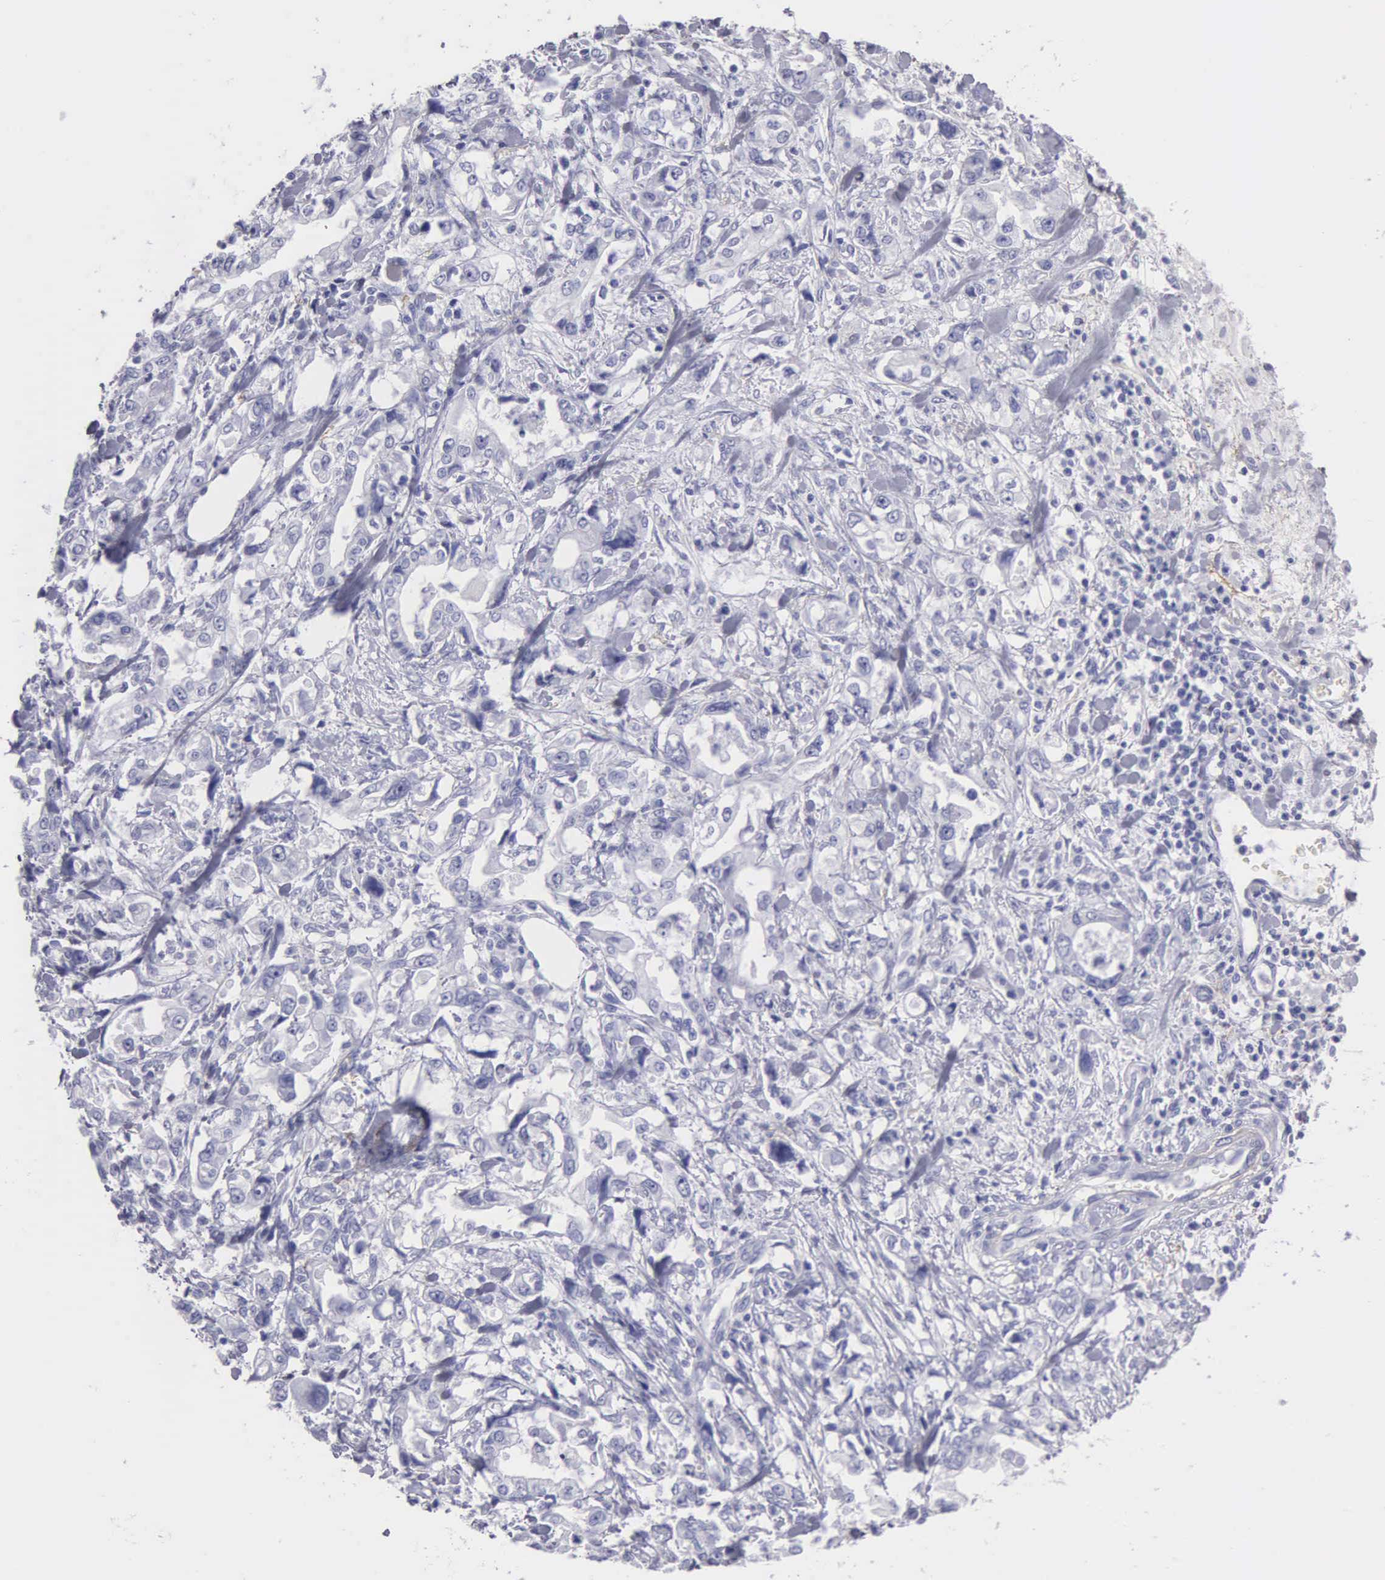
{"staining": {"intensity": "negative", "quantity": "none", "location": "none"}, "tissue": "stomach cancer", "cell_type": "Tumor cells", "image_type": "cancer", "snomed": [{"axis": "morphology", "description": "Adenocarcinoma, NOS"}, {"axis": "topography", "description": "Pancreas"}, {"axis": "topography", "description": "Stomach, upper"}], "caption": "This is an immunohistochemistry histopathology image of human stomach cancer (adenocarcinoma). There is no positivity in tumor cells.", "gene": "FBLN5", "patient": {"sex": "male", "age": 77}}